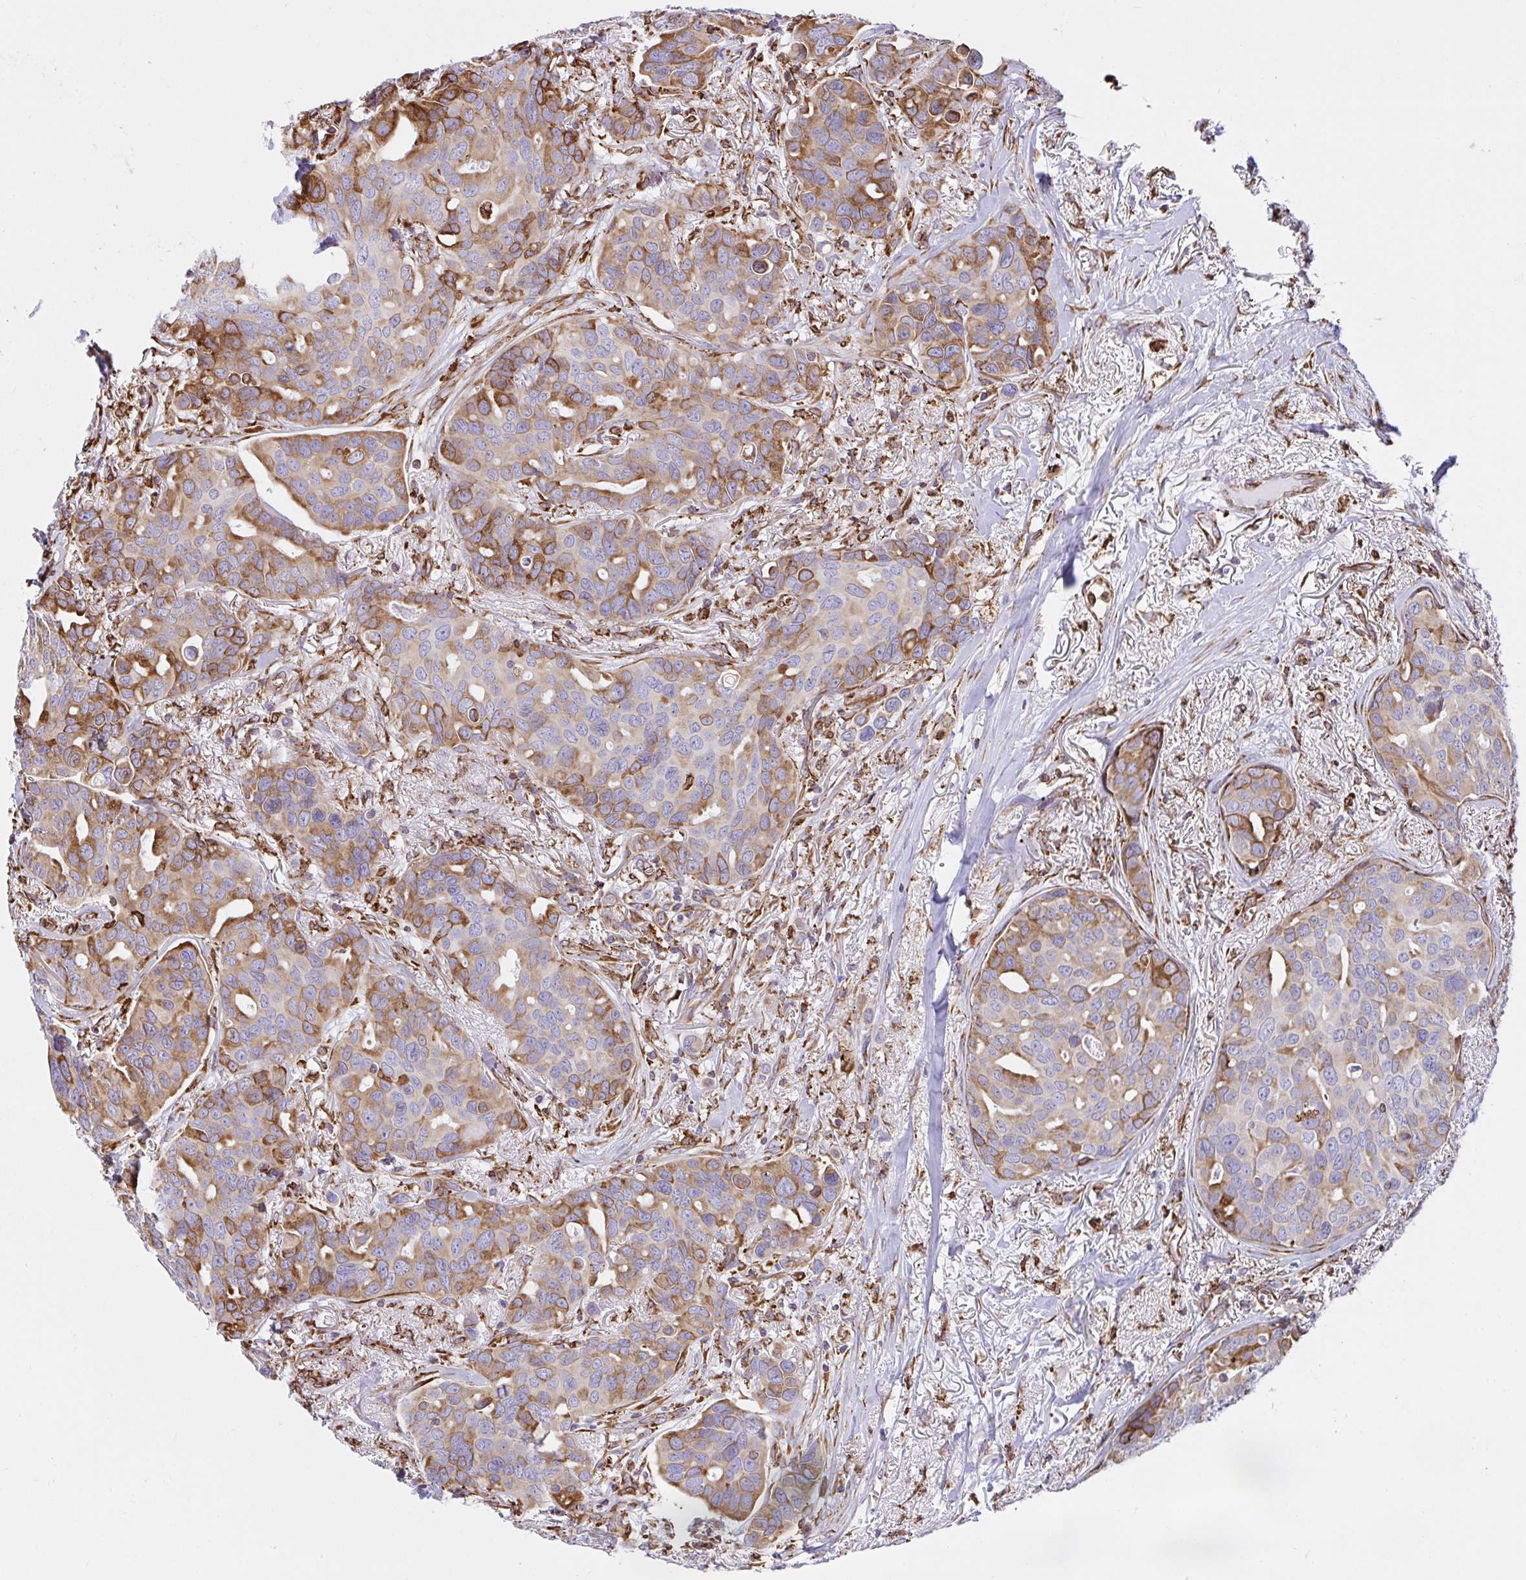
{"staining": {"intensity": "moderate", "quantity": "<25%", "location": "cytoplasmic/membranous"}, "tissue": "breast cancer", "cell_type": "Tumor cells", "image_type": "cancer", "snomed": [{"axis": "morphology", "description": "Duct carcinoma"}, {"axis": "topography", "description": "Breast"}], "caption": "Immunohistochemistry photomicrograph of neoplastic tissue: breast cancer (invasive ductal carcinoma) stained using immunohistochemistry displays low levels of moderate protein expression localized specifically in the cytoplasmic/membranous of tumor cells, appearing as a cytoplasmic/membranous brown color.", "gene": "CLGN", "patient": {"sex": "female", "age": 54}}